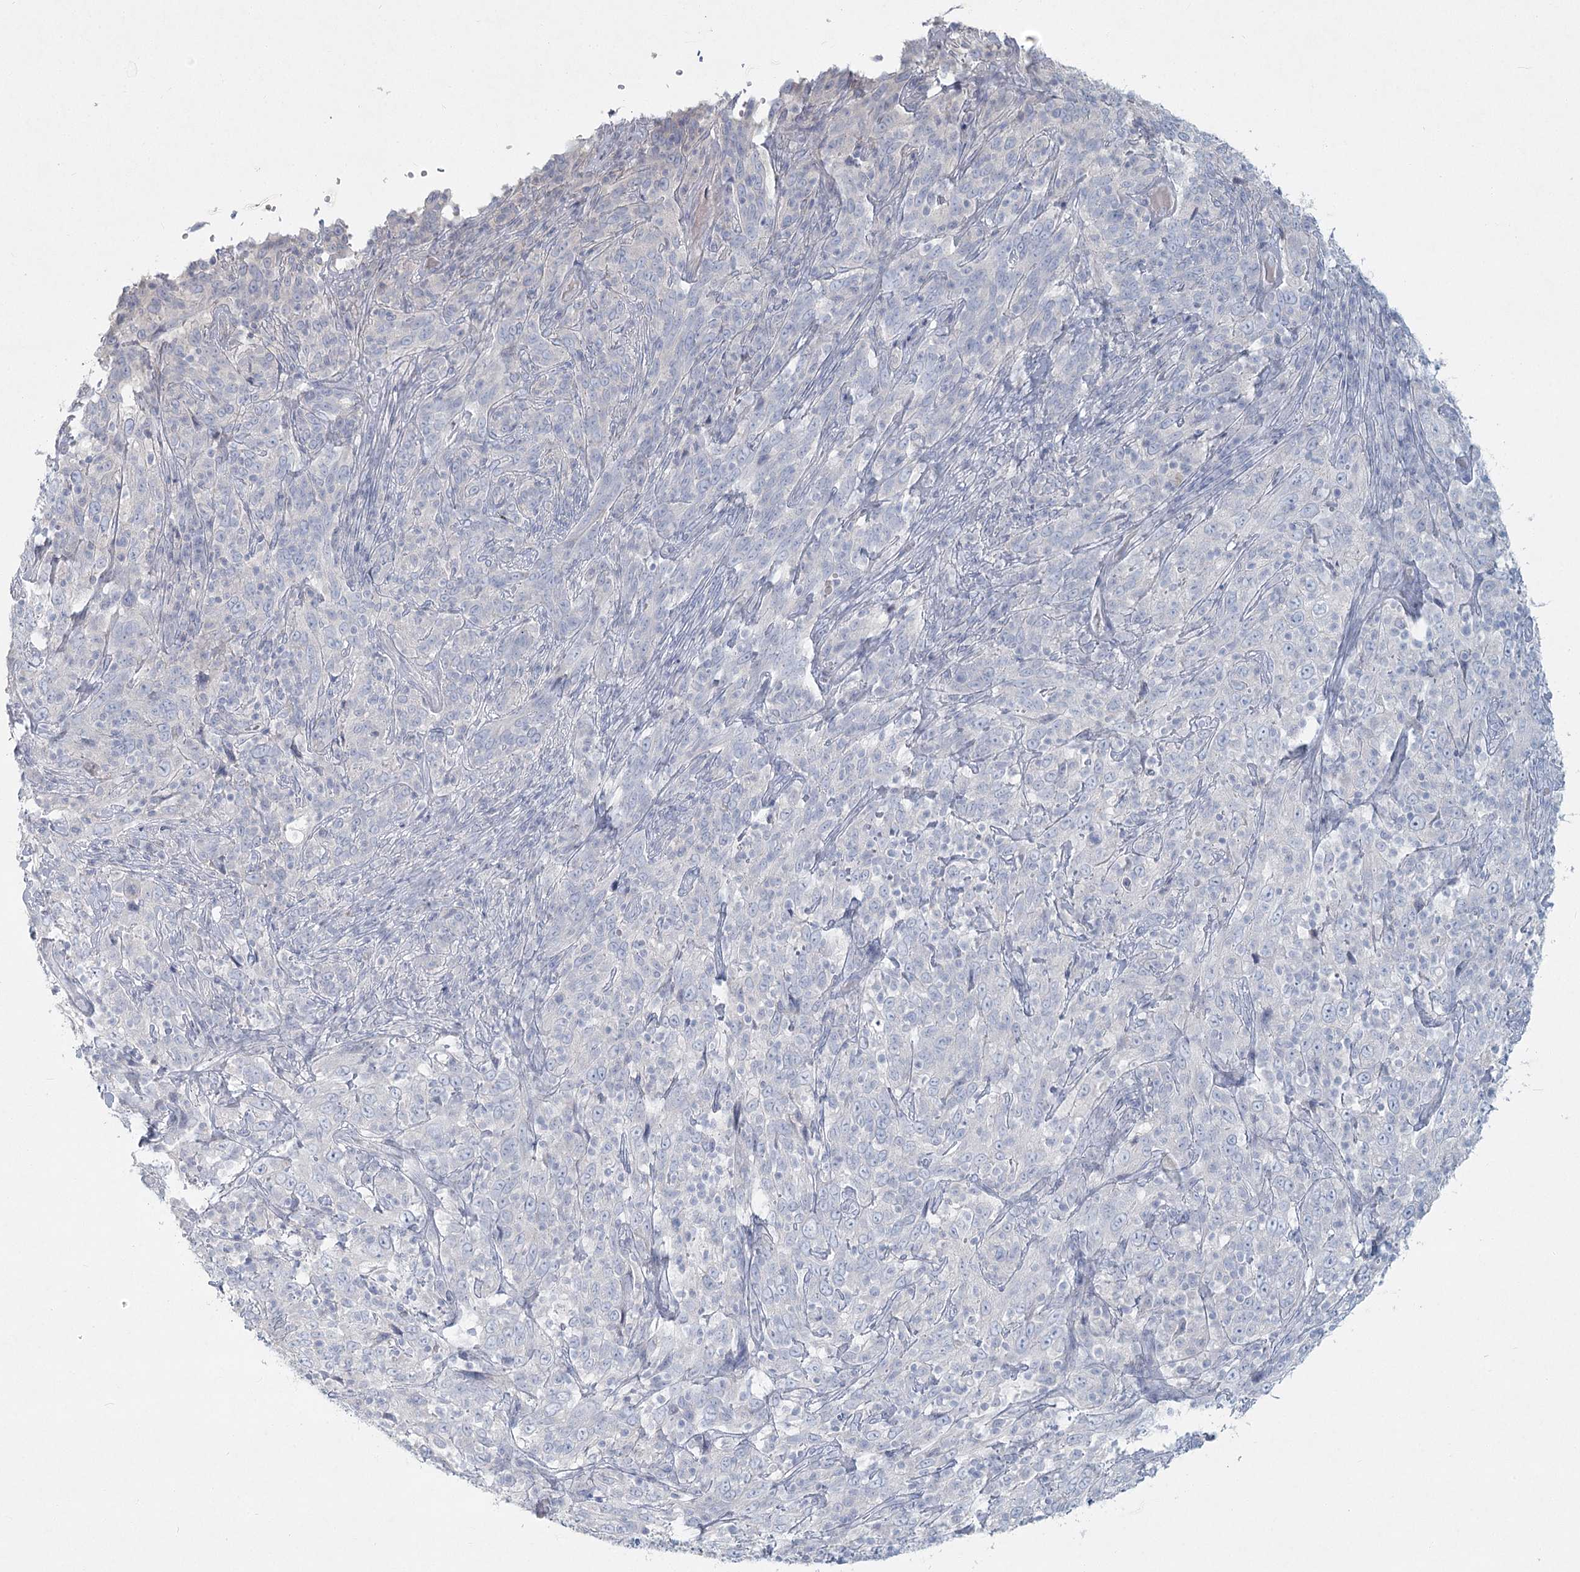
{"staining": {"intensity": "negative", "quantity": "none", "location": "none"}, "tissue": "cervical cancer", "cell_type": "Tumor cells", "image_type": "cancer", "snomed": [{"axis": "morphology", "description": "Squamous cell carcinoma, NOS"}, {"axis": "topography", "description": "Cervix"}], "caption": "This is an IHC micrograph of cervical squamous cell carcinoma. There is no staining in tumor cells.", "gene": "LRP2BP", "patient": {"sex": "female", "age": 46}}